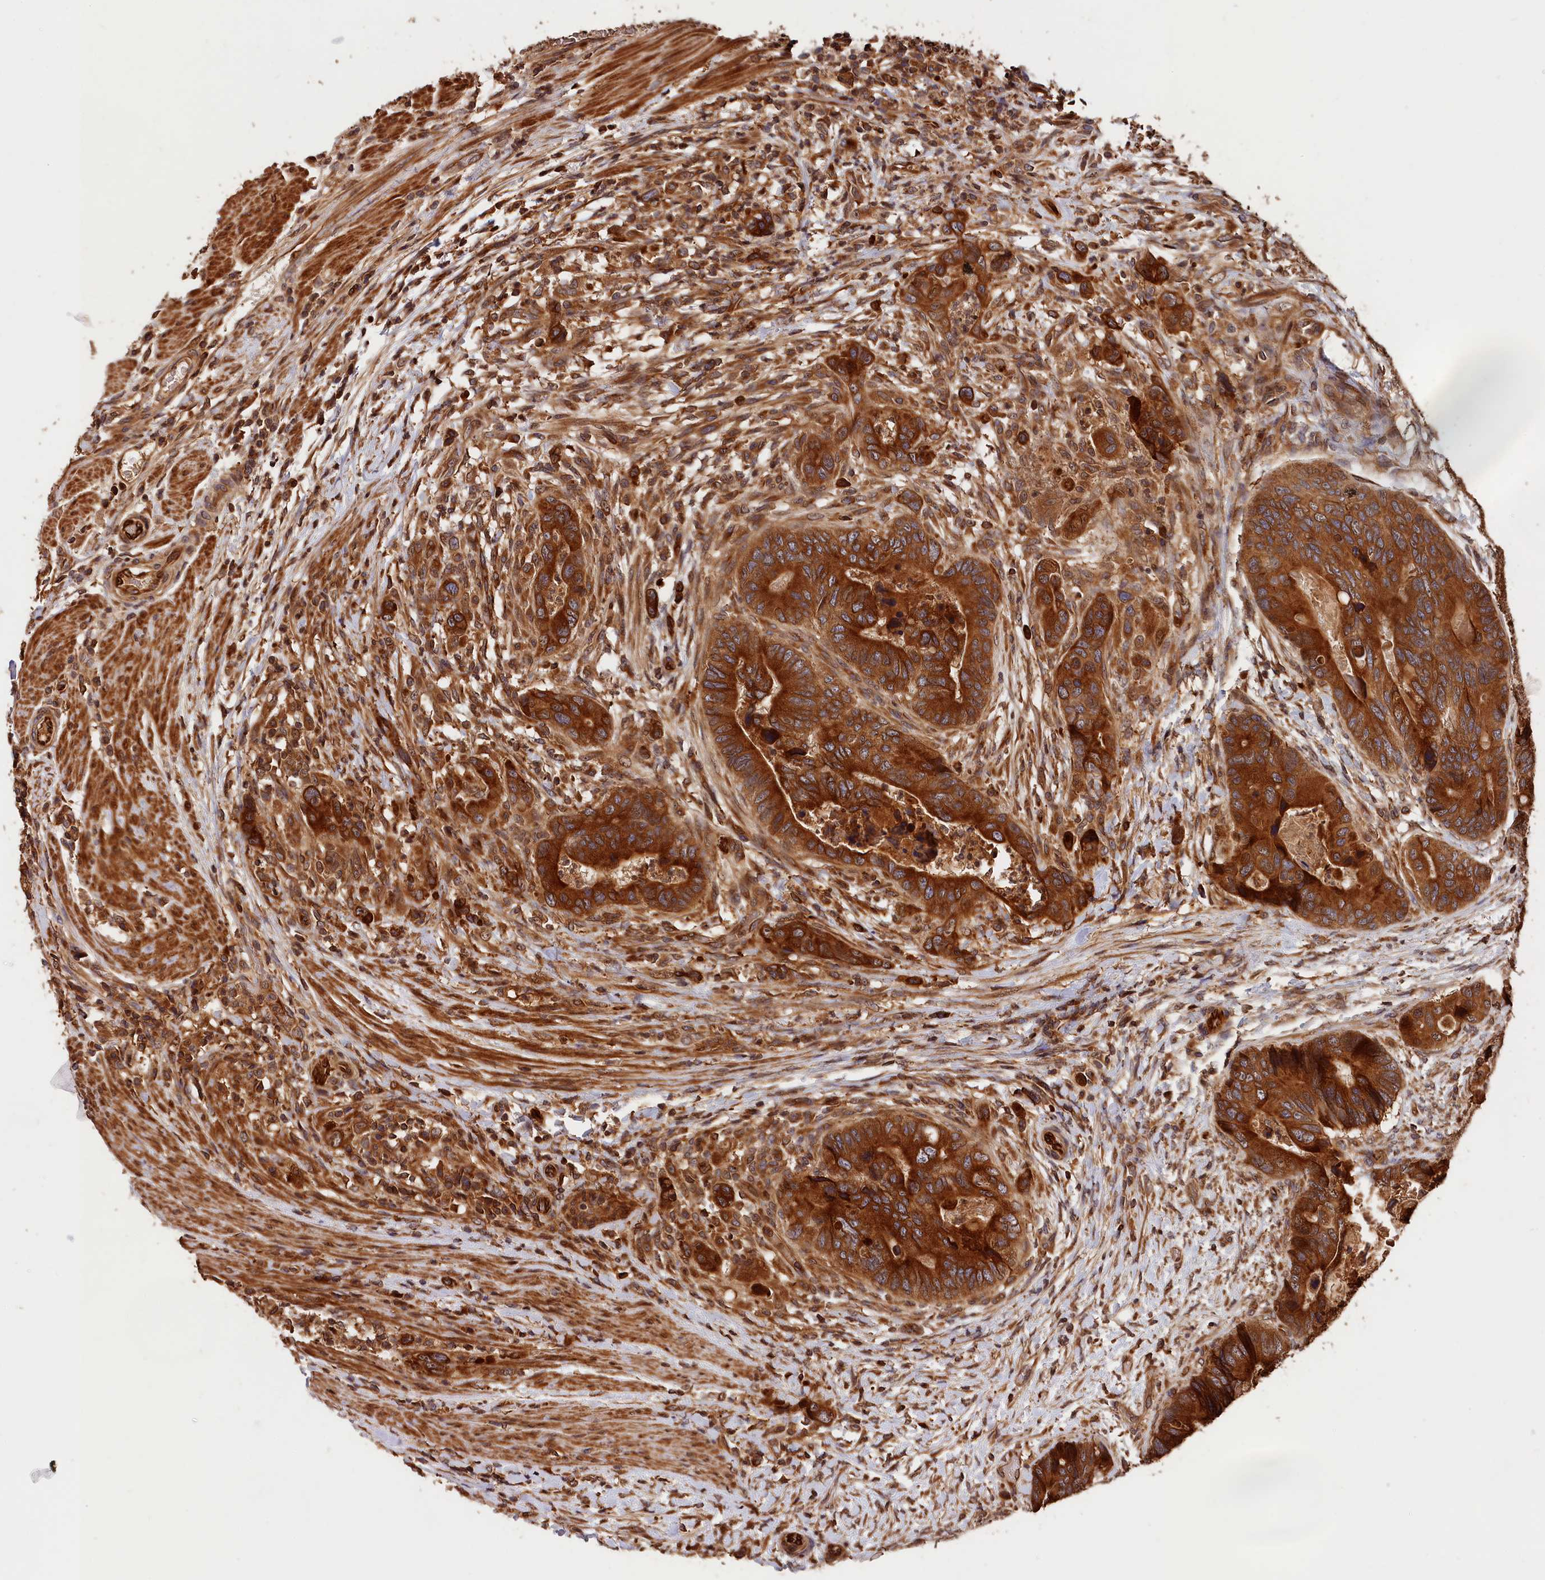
{"staining": {"intensity": "strong", "quantity": ">75%", "location": "cytoplasmic/membranous"}, "tissue": "colorectal cancer", "cell_type": "Tumor cells", "image_type": "cancer", "snomed": [{"axis": "morphology", "description": "Adenocarcinoma, NOS"}, {"axis": "topography", "description": "Colon"}], "caption": "Colorectal cancer stained with DAB IHC demonstrates high levels of strong cytoplasmic/membranous positivity in about >75% of tumor cells.", "gene": "HMOX2", "patient": {"sex": "male", "age": 84}}